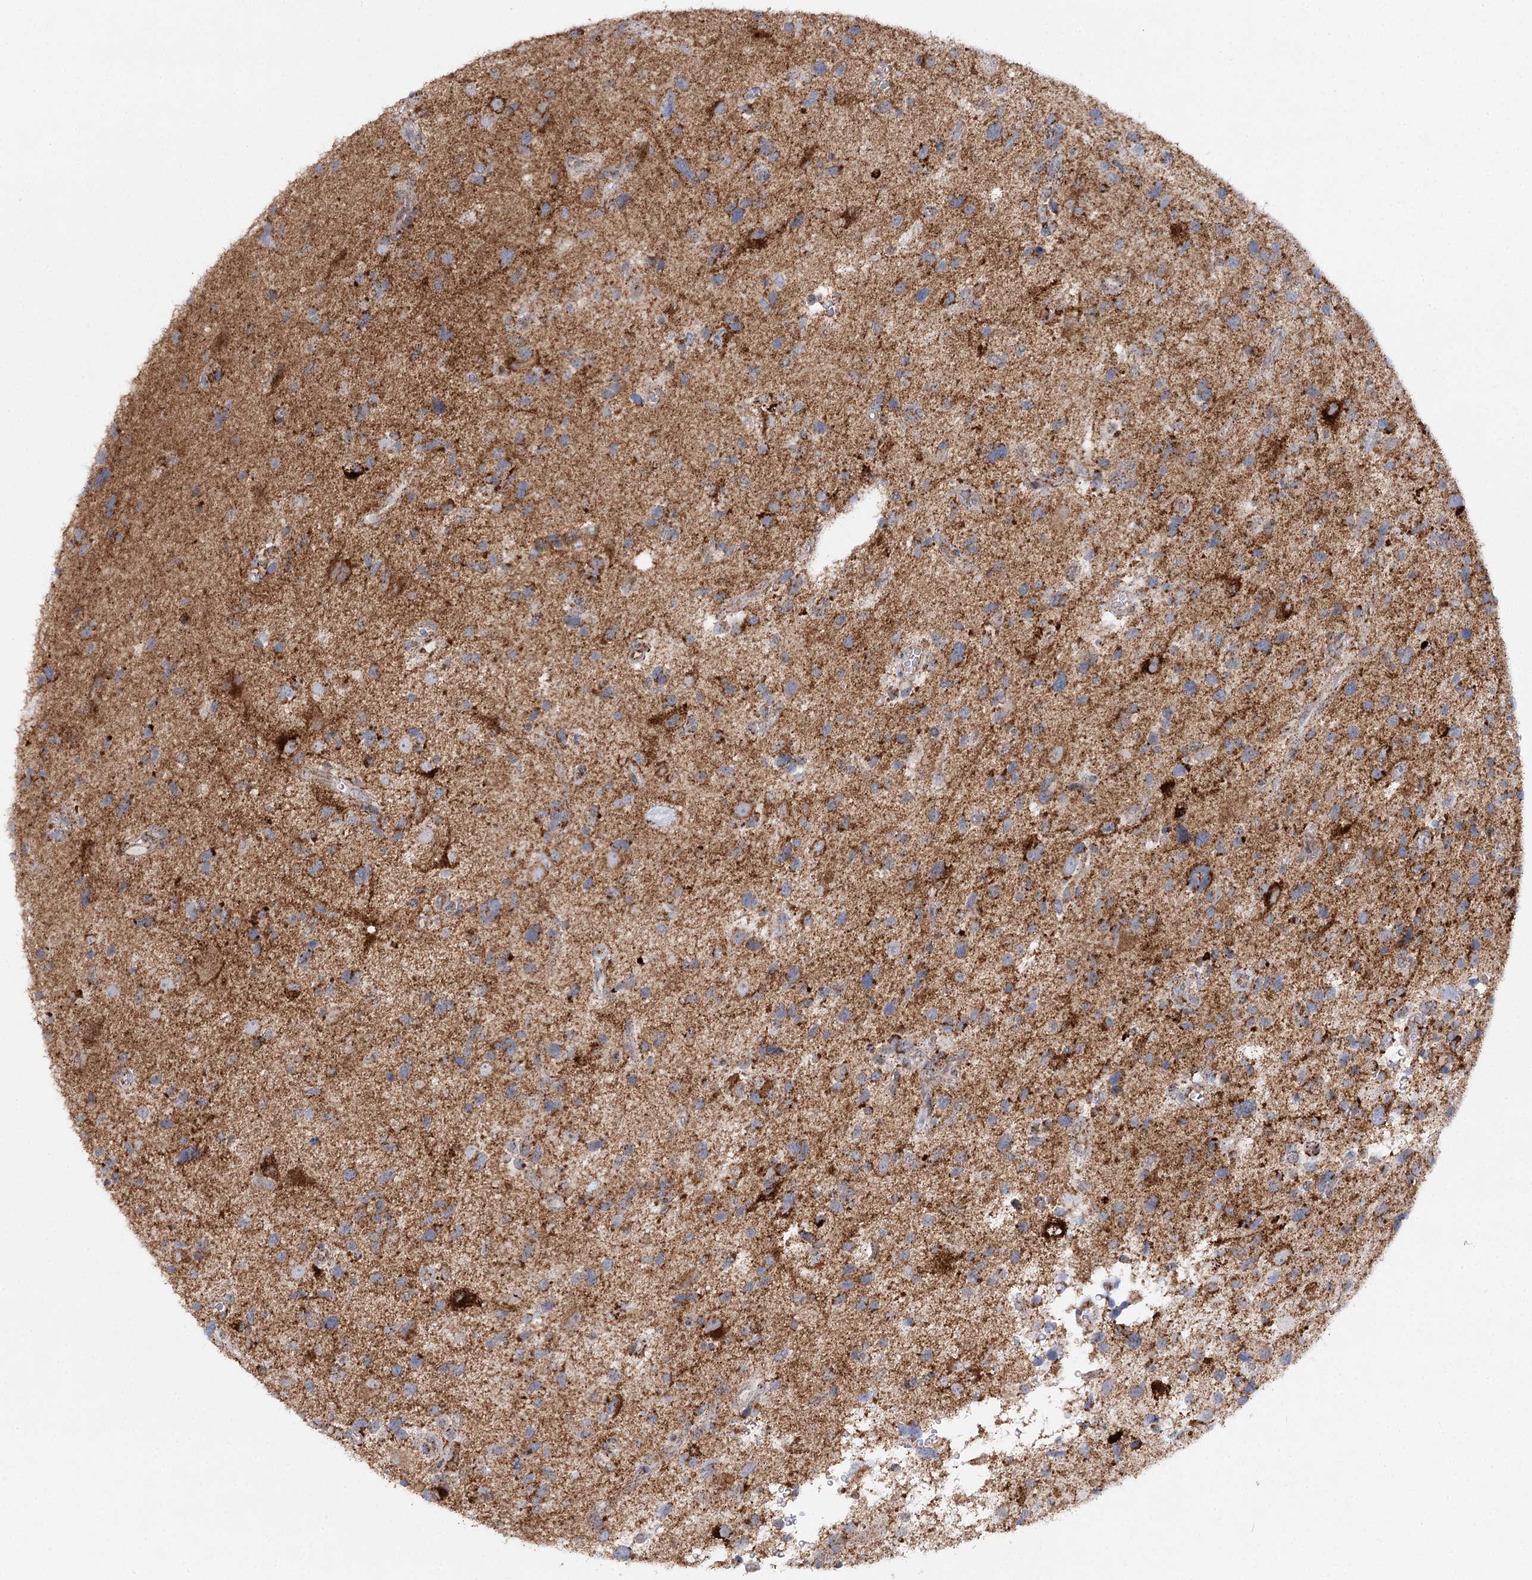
{"staining": {"intensity": "strong", "quantity": "<25%", "location": "cytoplasmic/membranous"}, "tissue": "glioma", "cell_type": "Tumor cells", "image_type": "cancer", "snomed": [{"axis": "morphology", "description": "Glioma, malignant, High grade"}, {"axis": "topography", "description": "Brain"}], "caption": "High-magnification brightfield microscopy of glioma stained with DAB (3,3'-diaminobenzidine) (brown) and counterstained with hematoxylin (blue). tumor cells exhibit strong cytoplasmic/membranous positivity is seen in approximately<25% of cells.", "gene": "TAS1R1", "patient": {"sex": "male", "age": 33}}